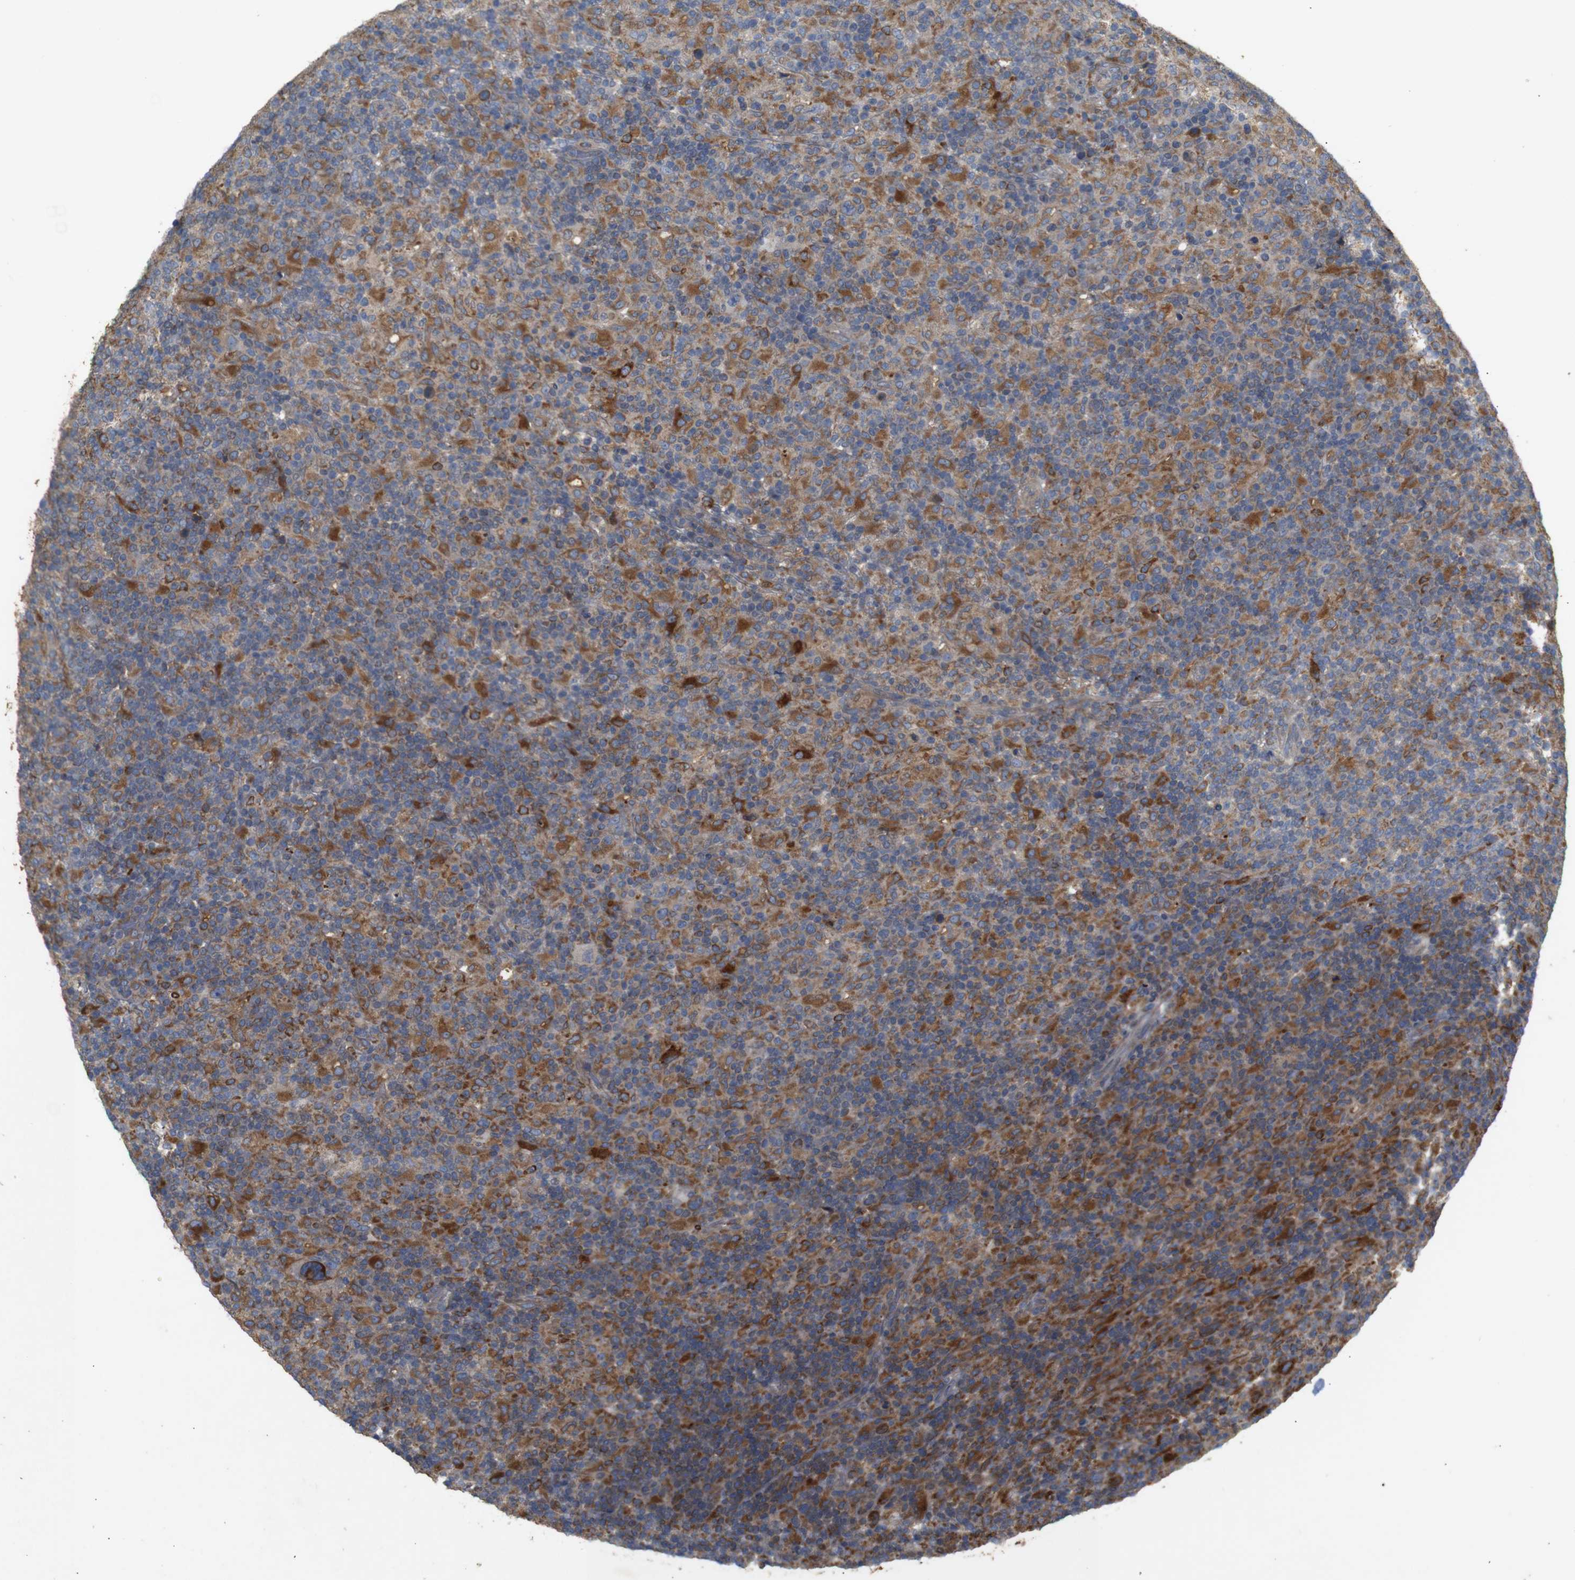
{"staining": {"intensity": "strong", "quantity": ">75%", "location": "cytoplasmic/membranous"}, "tissue": "lymphoma", "cell_type": "Tumor cells", "image_type": "cancer", "snomed": [{"axis": "morphology", "description": "Hodgkin's disease, NOS"}, {"axis": "topography", "description": "Lymph node"}], "caption": "Immunohistochemical staining of Hodgkin's disease exhibits high levels of strong cytoplasmic/membranous protein positivity in approximately >75% of tumor cells.", "gene": "PTPN1", "patient": {"sex": "male", "age": 70}}